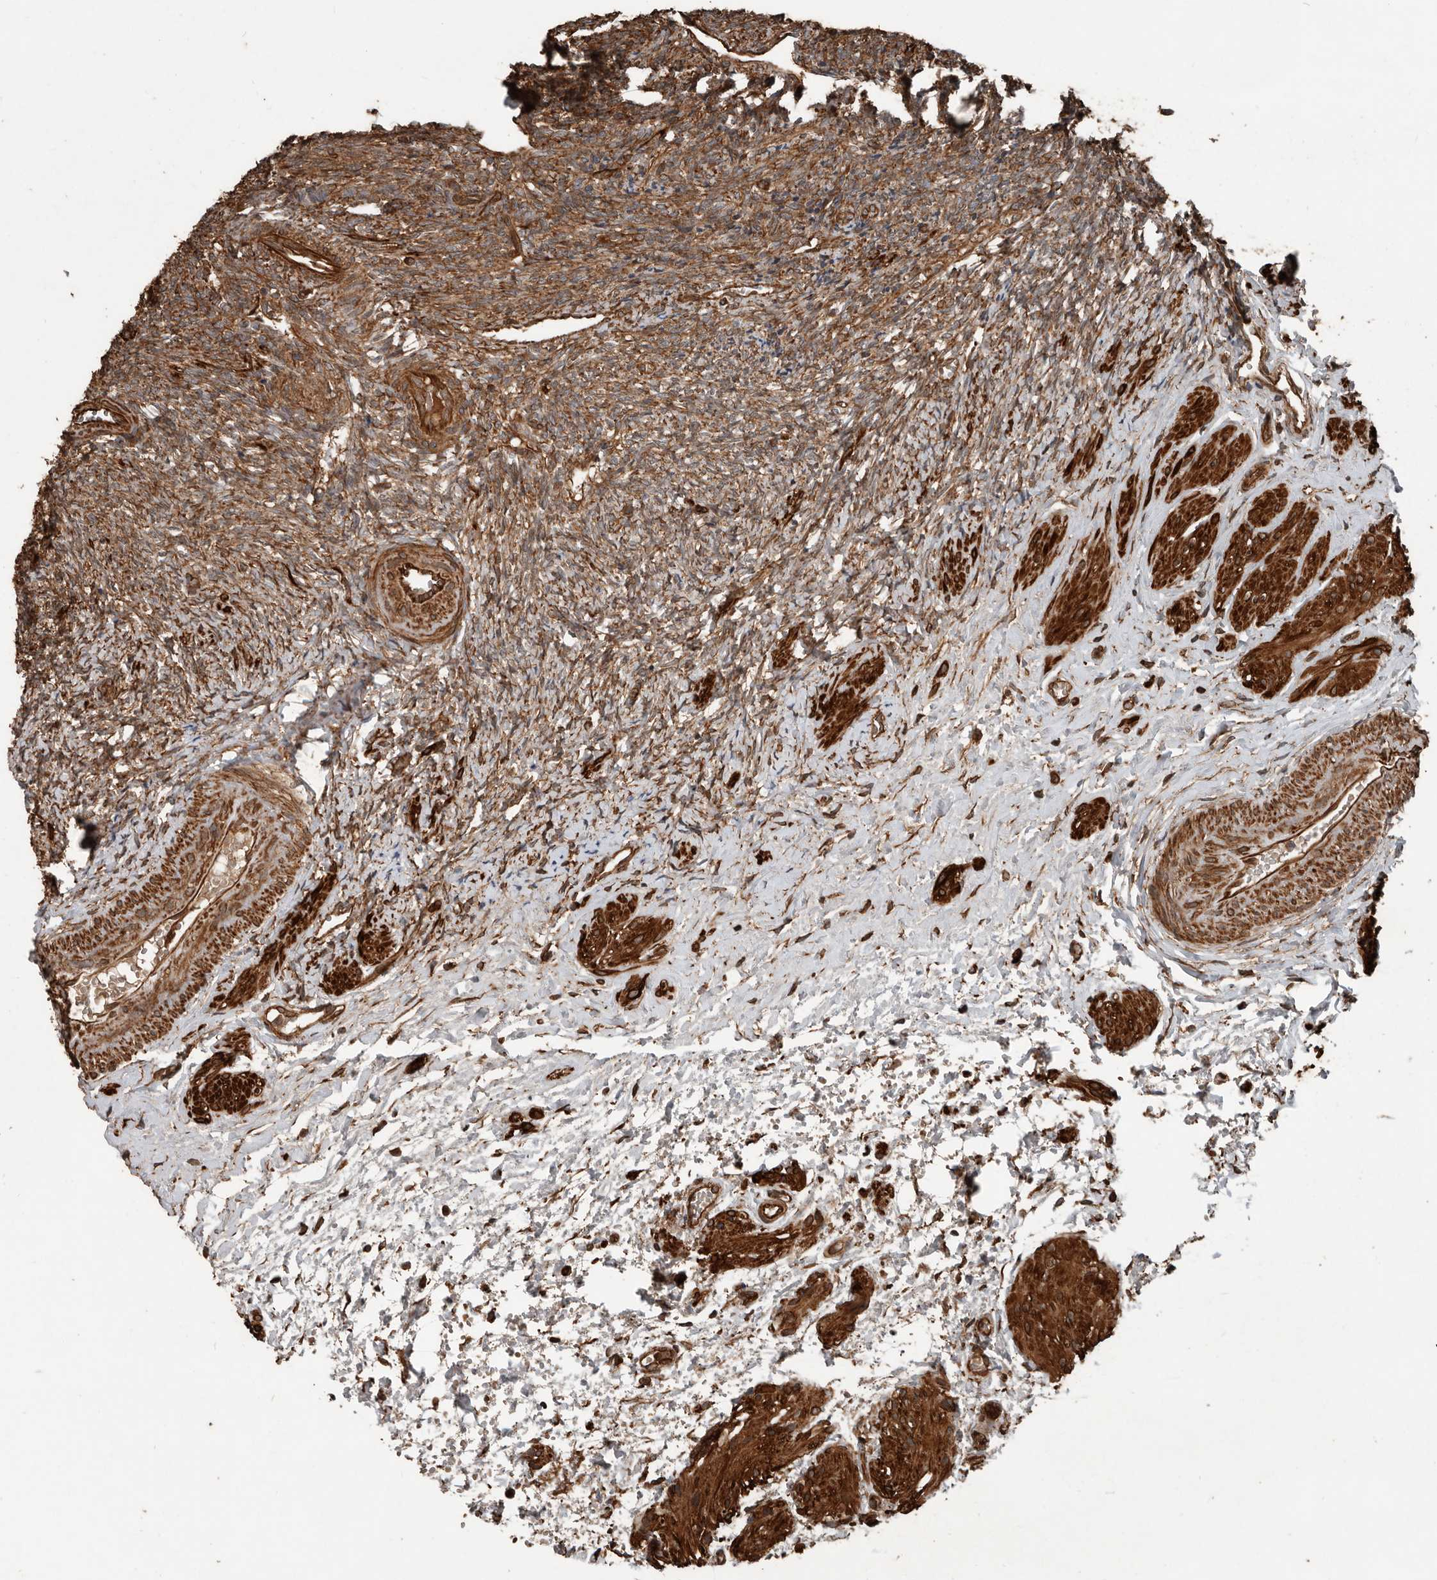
{"staining": {"intensity": "moderate", "quantity": ">75%", "location": "cytoplasmic/membranous"}, "tissue": "ovary", "cell_type": "Ovarian stroma cells", "image_type": "normal", "snomed": [{"axis": "morphology", "description": "Normal tissue, NOS"}, {"axis": "topography", "description": "Ovary"}], "caption": "Ovarian stroma cells demonstrate medium levels of moderate cytoplasmic/membranous positivity in approximately >75% of cells in benign human ovary.", "gene": "YOD1", "patient": {"sex": "female", "age": 41}}